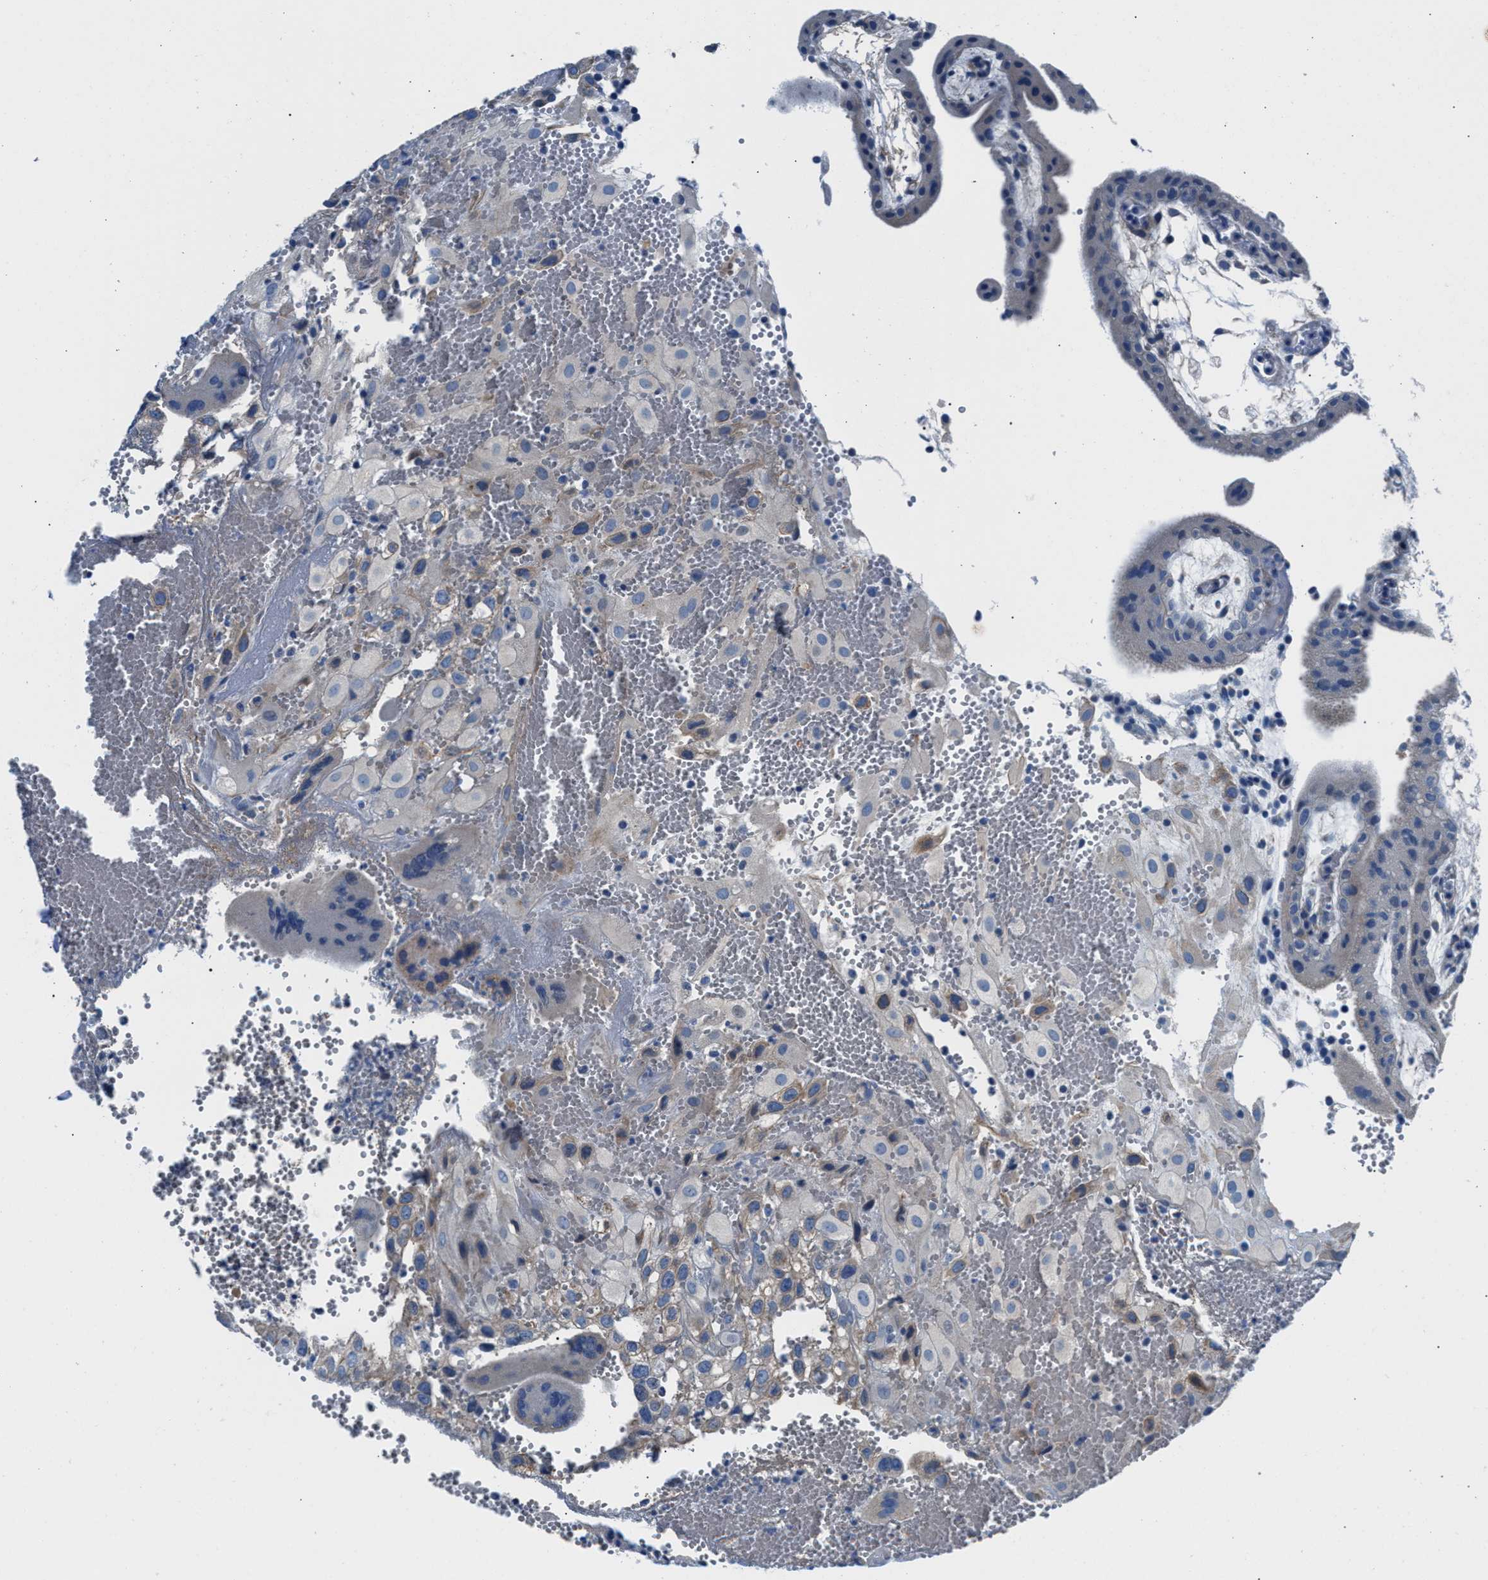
{"staining": {"intensity": "negative", "quantity": "none", "location": "none"}, "tissue": "placenta", "cell_type": "Decidual cells", "image_type": "normal", "snomed": [{"axis": "morphology", "description": "Normal tissue, NOS"}, {"axis": "topography", "description": "Placenta"}], "caption": "High magnification brightfield microscopy of normal placenta stained with DAB (brown) and counterstained with hematoxylin (blue): decidual cells show no significant positivity. Brightfield microscopy of immunohistochemistry (IHC) stained with DAB (3,3'-diaminobenzidine) (brown) and hematoxylin (blue), captured at high magnification.", "gene": "CDRT4", "patient": {"sex": "female", "age": 18}}